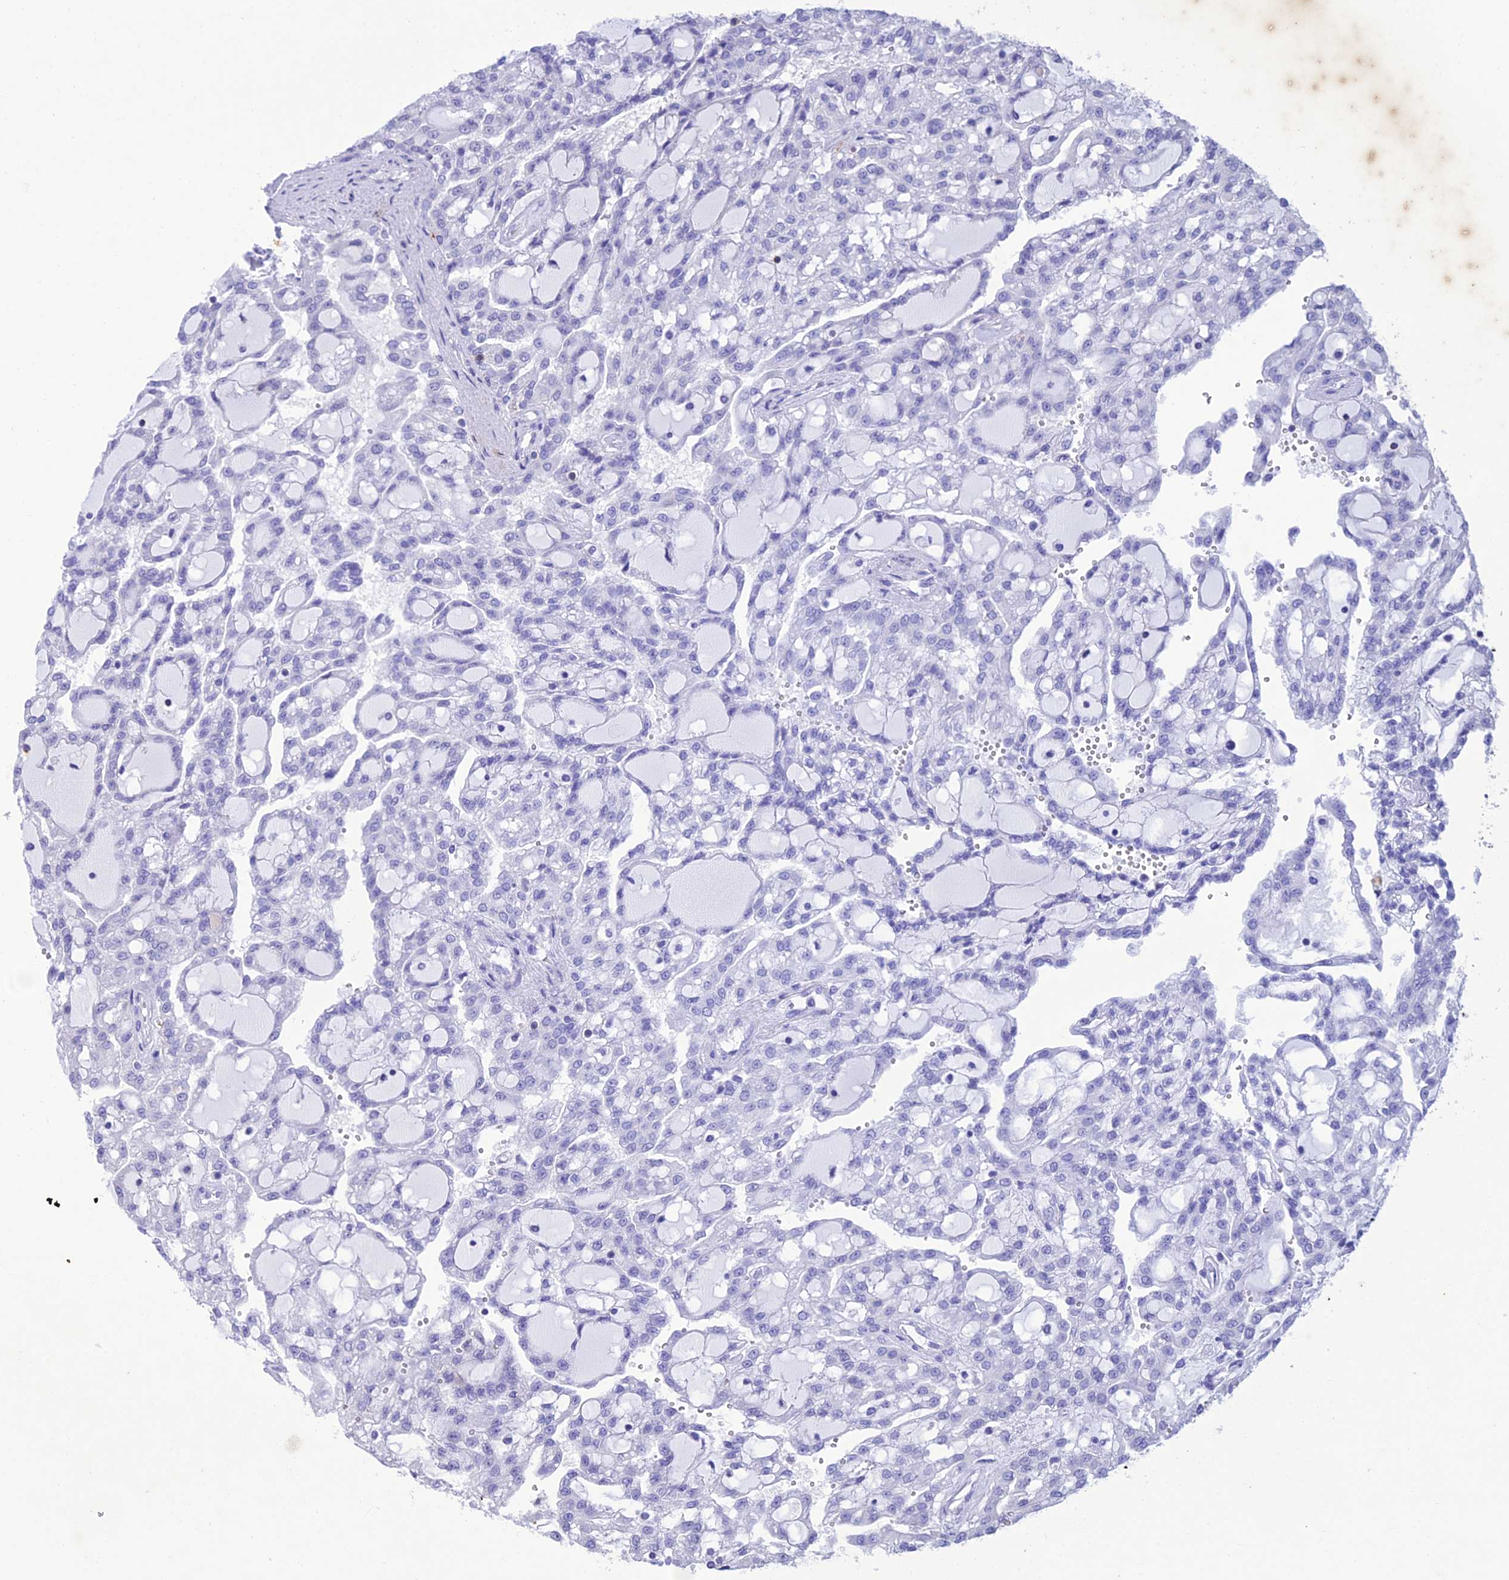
{"staining": {"intensity": "negative", "quantity": "none", "location": "none"}, "tissue": "renal cancer", "cell_type": "Tumor cells", "image_type": "cancer", "snomed": [{"axis": "morphology", "description": "Adenocarcinoma, NOS"}, {"axis": "topography", "description": "Kidney"}], "caption": "High magnification brightfield microscopy of renal cancer (adenocarcinoma) stained with DAB (brown) and counterstained with hematoxylin (blue): tumor cells show no significant expression.", "gene": "FAM76A", "patient": {"sex": "male", "age": 63}}